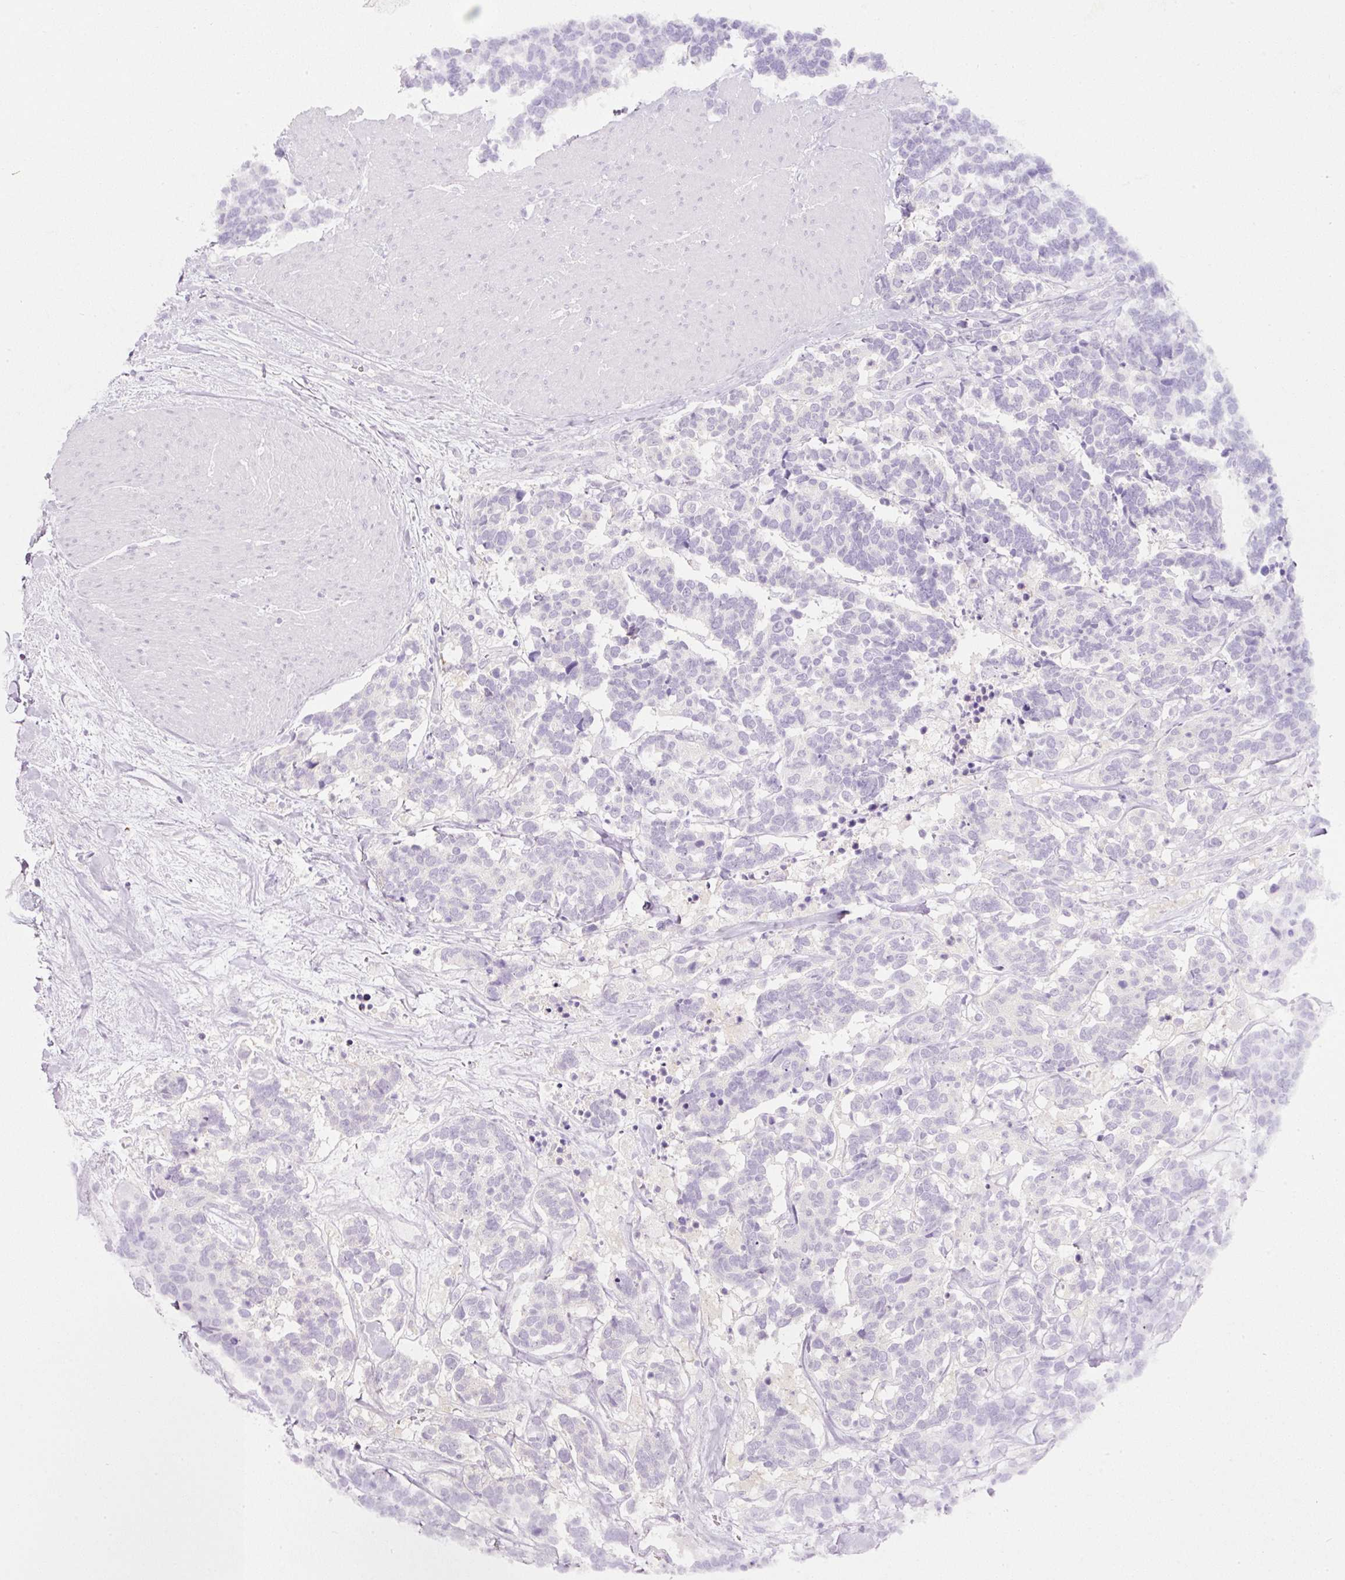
{"staining": {"intensity": "negative", "quantity": "none", "location": "none"}, "tissue": "carcinoid", "cell_type": "Tumor cells", "image_type": "cancer", "snomed": [{"axis": "morphology", "description": "Carcinoma, NOS"}, {"axis": "morphology", "description": "Carcinoid, malignant, NOS"}, {"axis": "topography", "description": "Urinary bladder"}], "caption": "This is an immunohistochemistry (IHC) photomicrograph of human carcinoid. There is no staining in tumor cells.", "gene": "SLC2A2", "patient": {"sex": "male", "age": 57}}